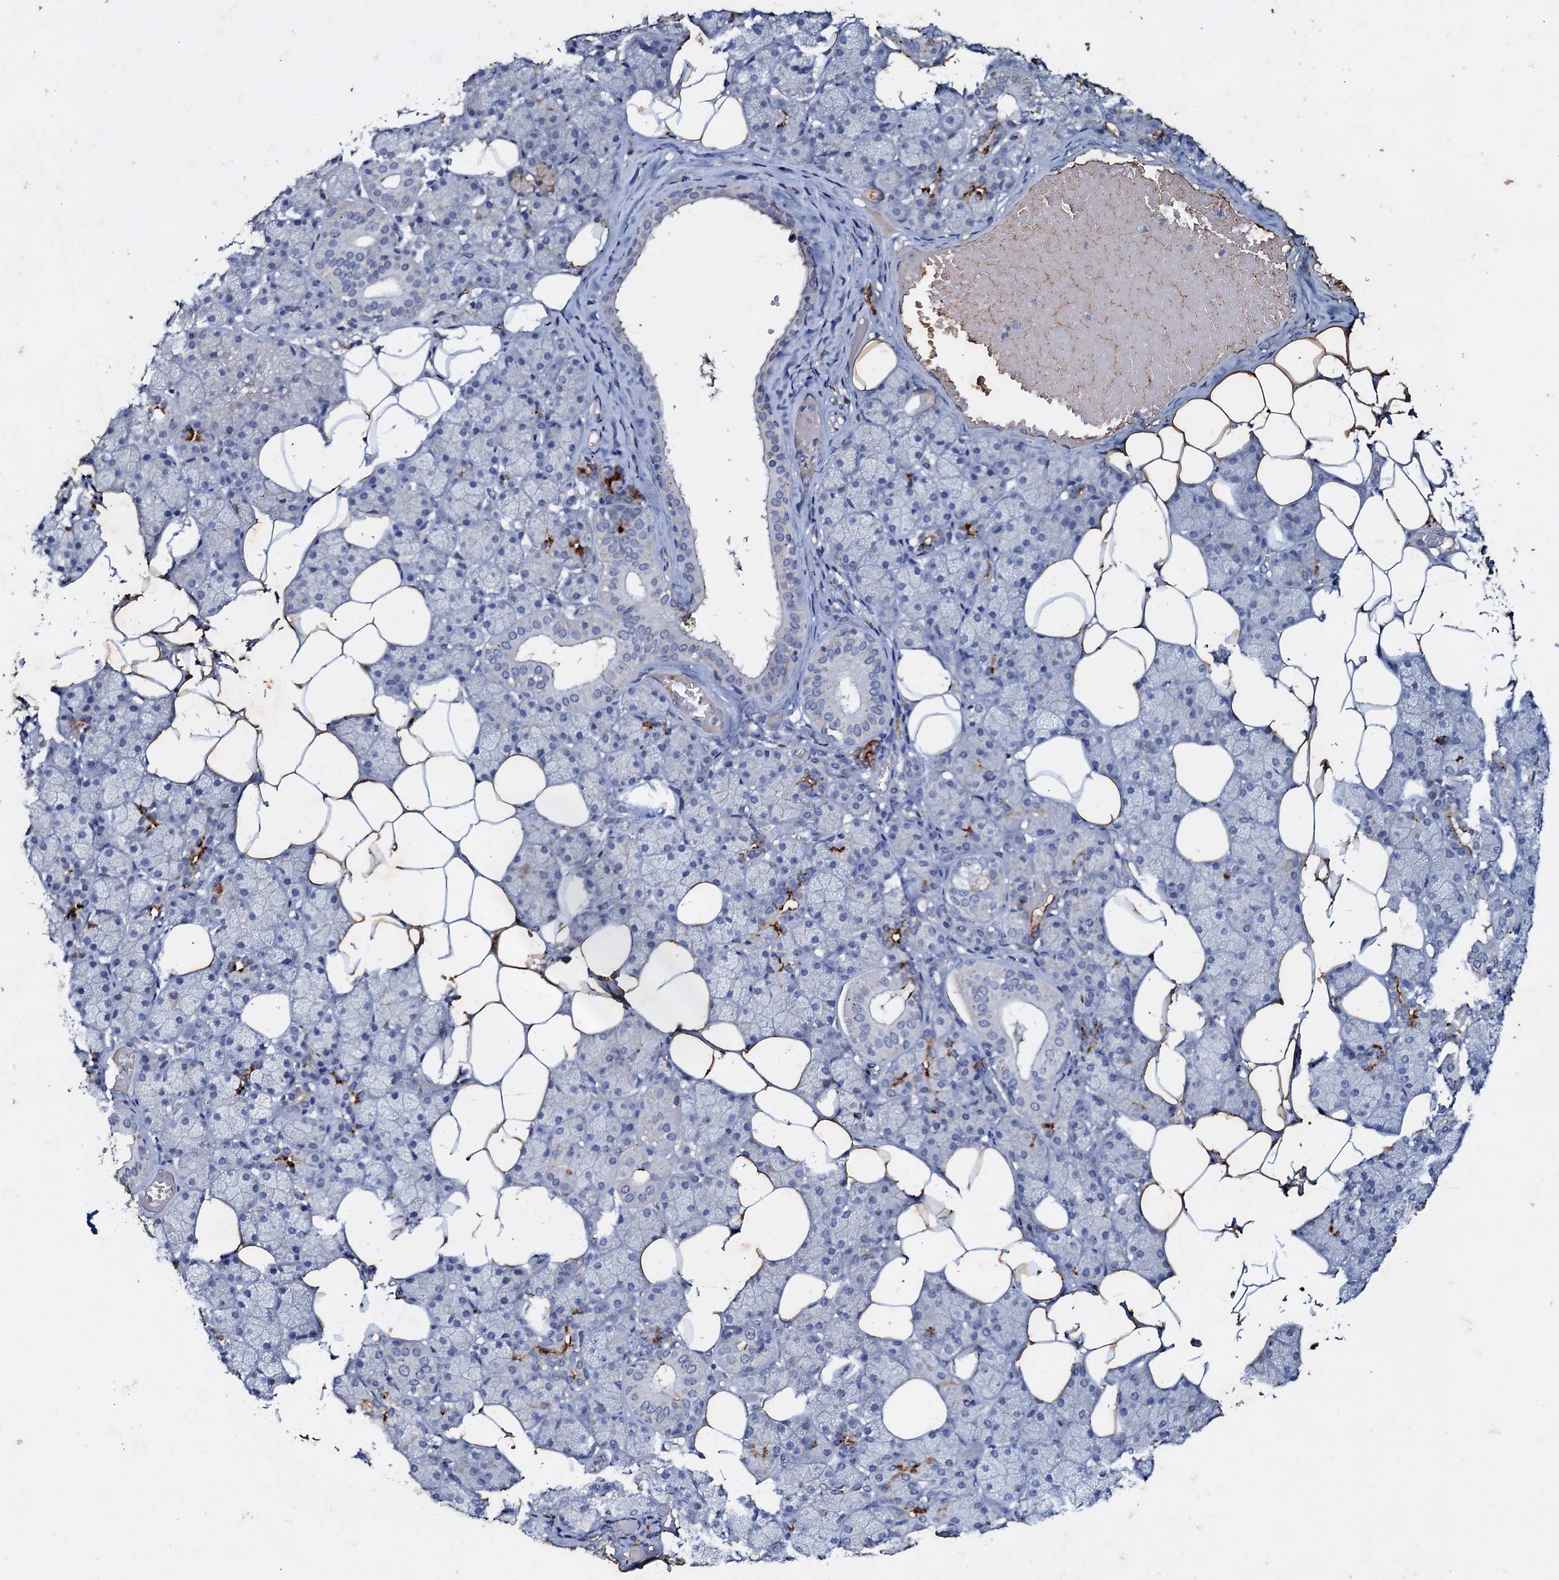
{"staining": {"intensity": "moderate", "quantity": "<25%", "location": "cytoplasmic/membranous"}, "tissue": "salivary gland", "cell_type": "Glandular cells", "image_type": "normal", "snomed": [{"axis": "morphology", "description": "Normal tissue, NOS"}, {"axis": "topography", "description": "Salivary gland"}], "caption": "DAB (3,3'-diaminobenzidine) immunohistochemical staining of unremarkable human salivary gland demonstrates moderate cytoplasmic/membranous protein staining in about <25% of glandular cells.", "gene": "MANSC4", "patient": {"sex": "female", "age": 33}}